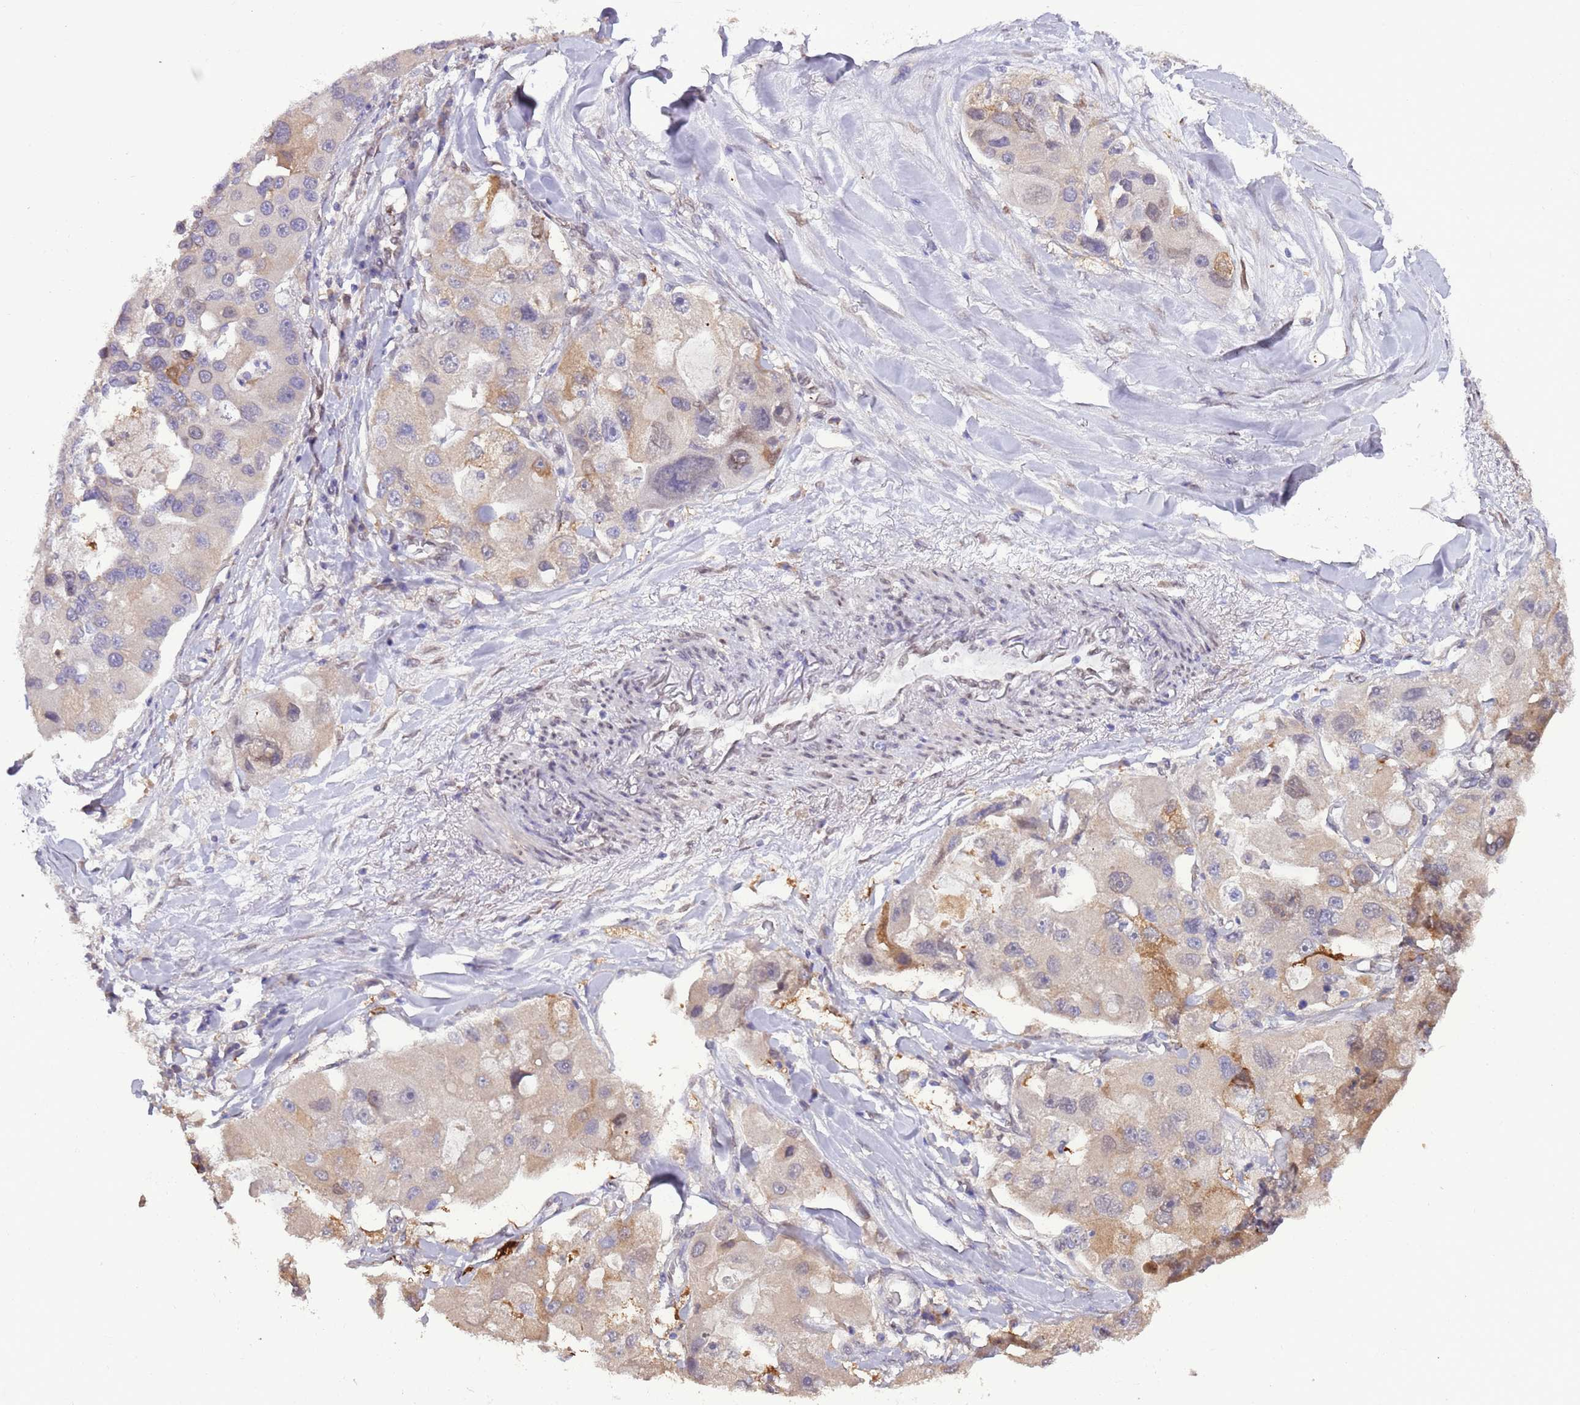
{"staining": {"intensity": "weak", "quantity": "<25%", "location": "cytoplasmic/membranous"}, "tissue": "lung cancer", "cell_type": "Tumor cells", "image_type": "cancer", "snomed": [{"axis": "morphology", "description": "Adenocarcinoma, NOS"}, {"axis": "topography", "description": "Lung"}], "caption": "The photomicrograph reveals no staining of tumor cells in lung cancer.", "gene": "ZNF665", "patient": {"sex": "female", "age": 54}}